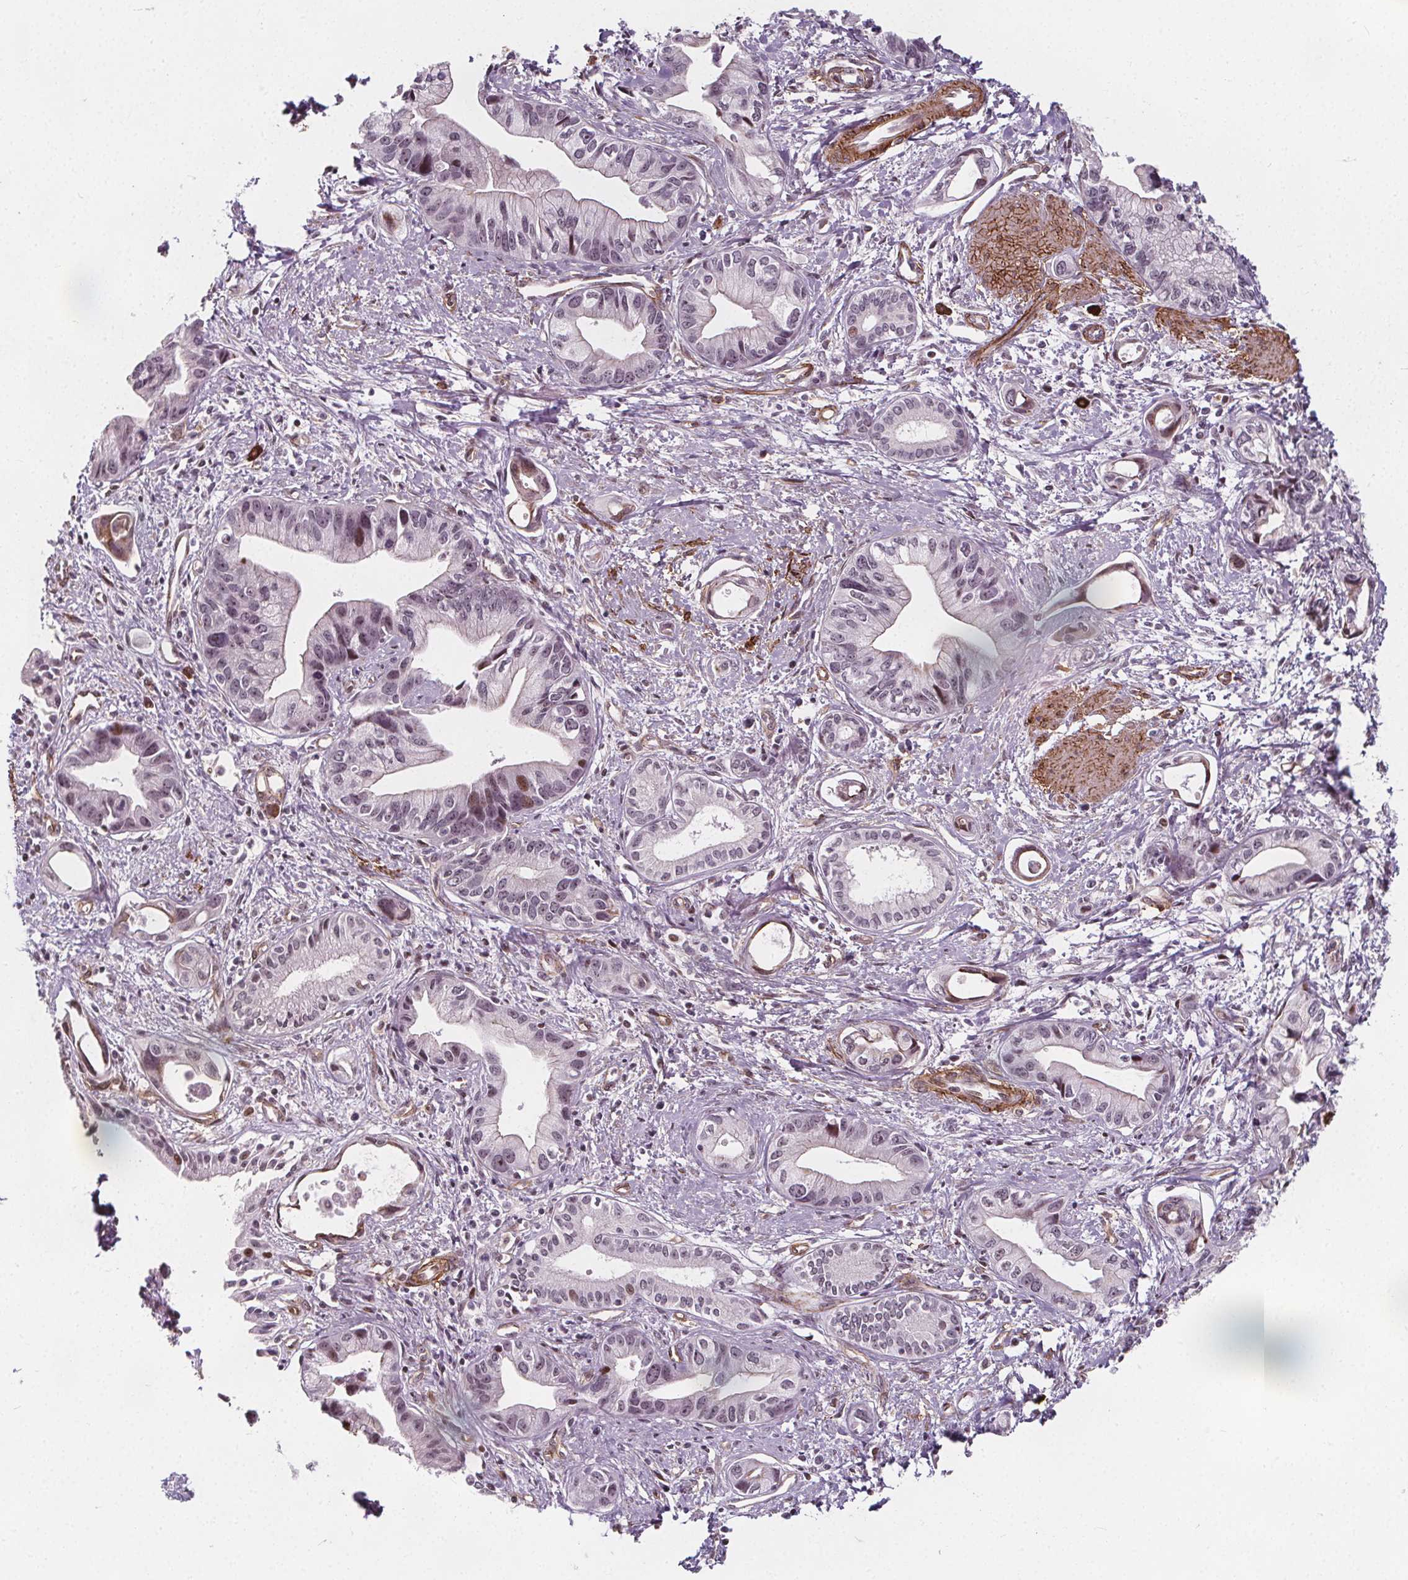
{"staining": {"intensity": "weak", "quantity": "<25%", "location": "nuclear"}, "tissue": "pancreatic cancer", "cell_type": "Tumor cells", "image_type": "cancer", "snomed": [{"axis": "morphology", "description": "Adenocarcinoma, NOS"}, {"axis": "topography", "description": "Pancreas"}], "caption": "Tumor cells are negative for brown protein staining in pancreatic cancer (adenocarcinoma). (IHC, brightfield microscopy, high magnification).", "gene": "HAS1", "patient": {"sex": "female", "age": 61}}